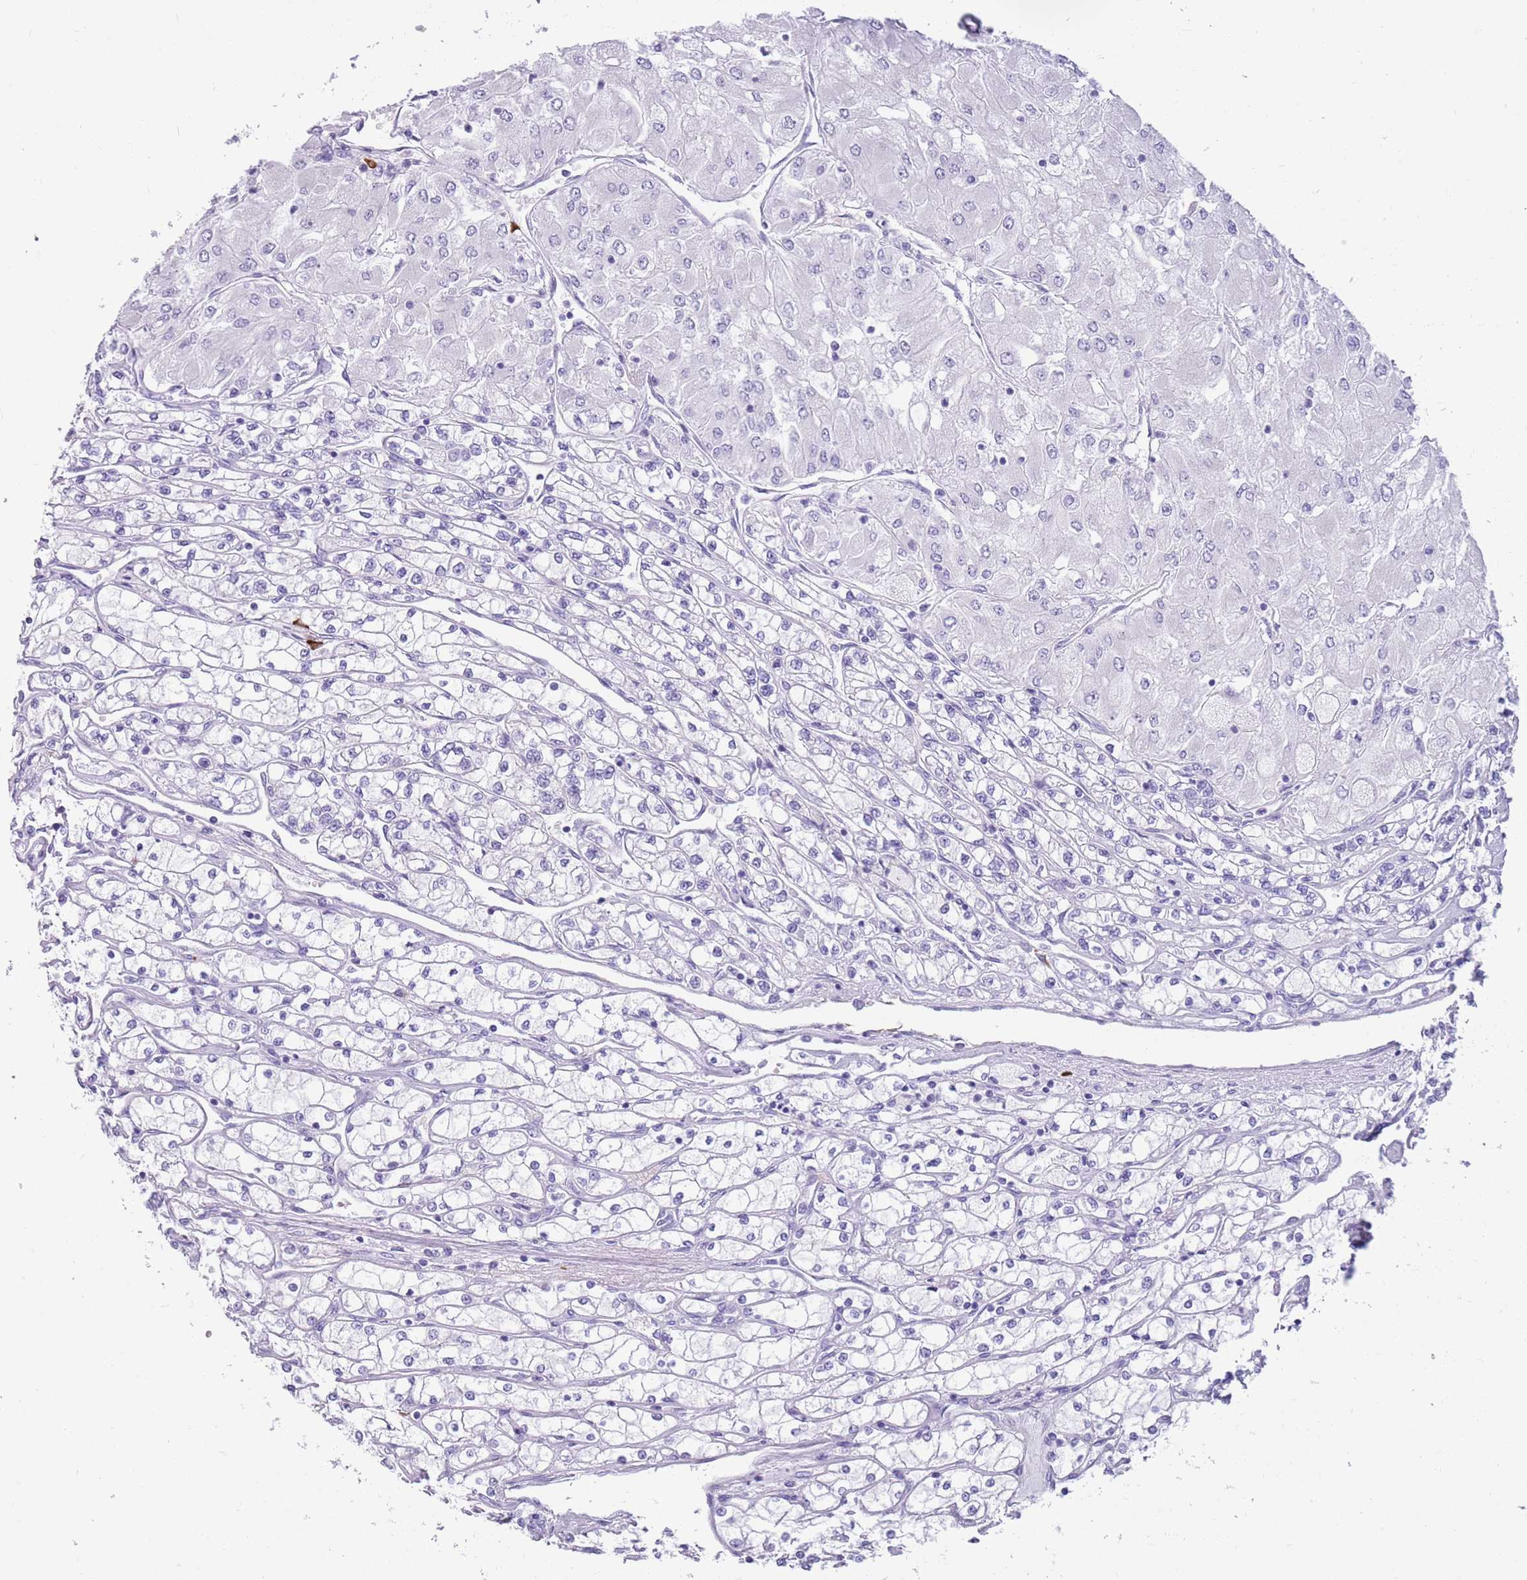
{"staining": {"intensity": "negative", "quantity": "none", "location": "none"}, "tissue": "renal cancer", "cell_type": "Tumor cells", "image_type": "cancer", "snomed": [{"axis": "morphology", "description": "Adenocarcinoma, NOS"}, {"axis": "topography", "description": "Kidney"}], "caption": "High magnification brightfield microscopy of renal cancer stained with DAB (brown) and counterstained with hematoxylin (blue): tumor cells show no significant expression.", "gene": "LY6G5B", "patient": {"sex": "male", "age": 80}}